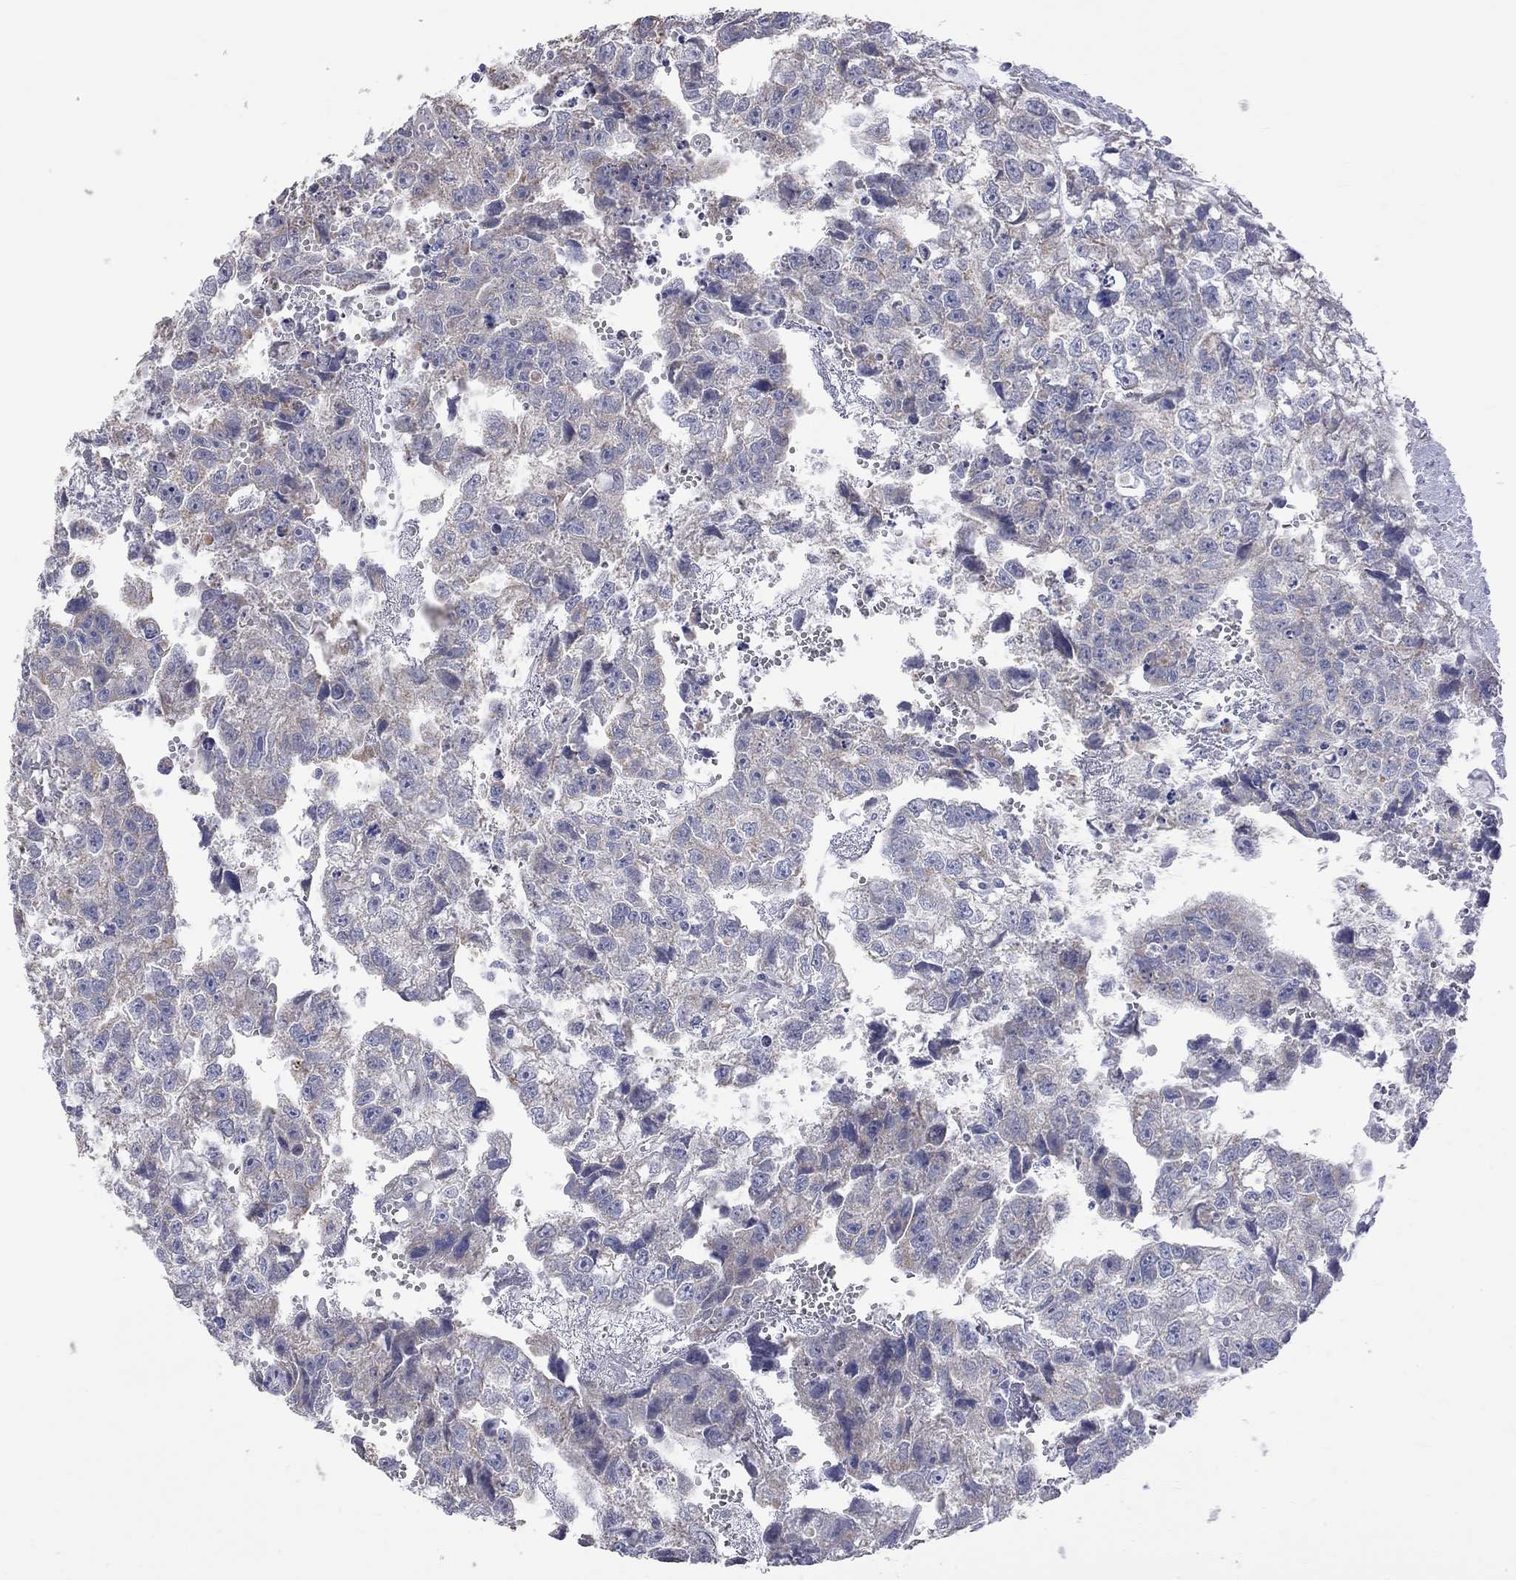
{"staining": {"intensity": "weak", "quantity": "25%-75%", "location": "cytoplasmic/membranous"}, "tissue": "testis cancer", "cell_type": "Tumor cells", "image_type": "cancer", "snomed": [{"axis": "morphology", "description": "Carcinoma, Embryonal, NOS"}, {"axis": "morphology", "description": "Teratoma, malignant, NOS"}, {"axis": "topography", "description": "Testis"}], "caption": "Testis embryonal carcinoma tissue reveals weak cytoplasmic/membranous staining in about 25%-75% of tumor cells, visualized by immunohistochemistry.", "gene": "OPRK1", "patient": {"sex": "male", "age": 44}}